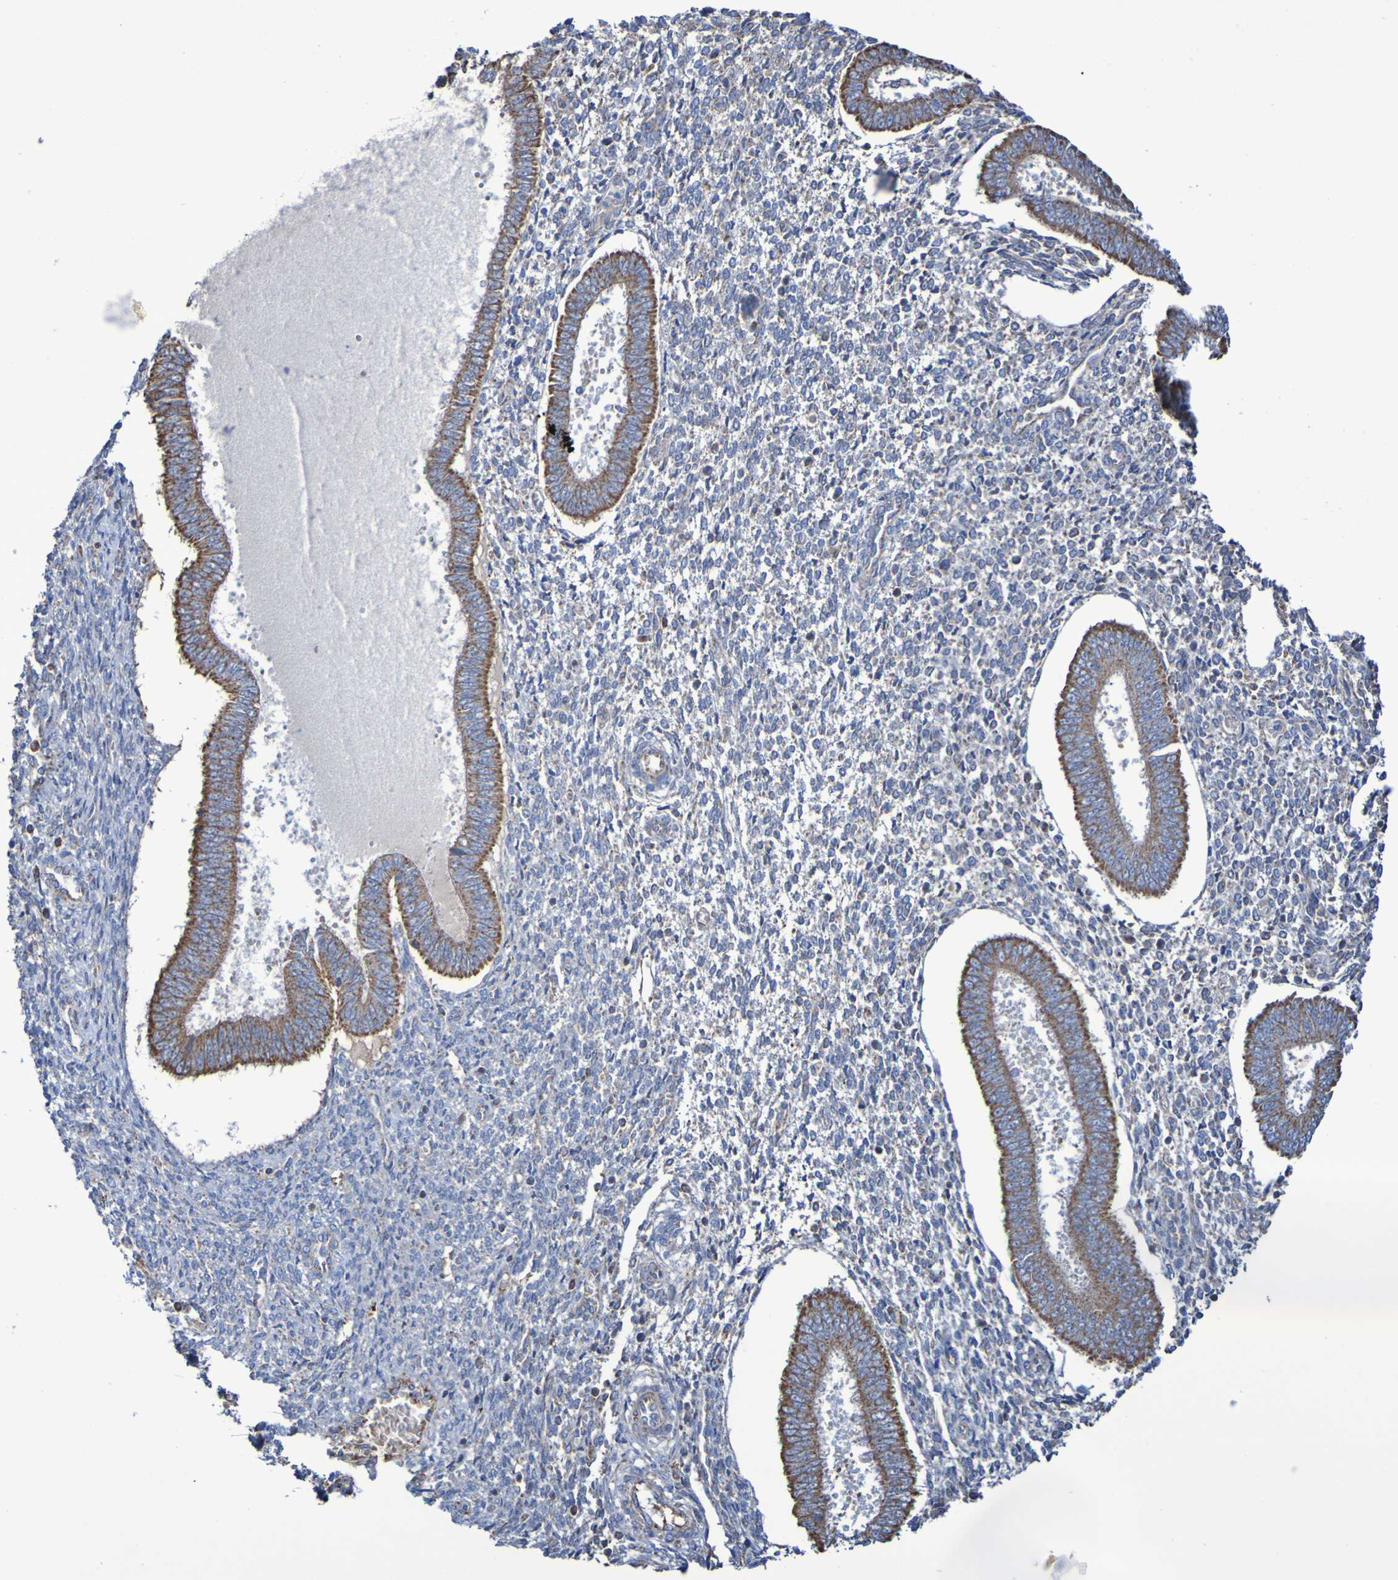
{"staining": {"intensity": "weak", "quantity": "25%-75%", "location": "cytoplasmic/membranous"}, "tissue": "endometrium", "cell_type": "Cells in endometrial stroma", "image_type": "normal", "snomed": [{"axis": "morphology", "description": "Normal tissue, NOS"}, {"axis": "topography", "description": "Endometrium"}], "caption": "Brown immunohistochemical staining in benign endometrium displays weak cytoplasmic/membranous expression in approximately 25%-75% of cells in endometrial stroma. (DAB IHC, brown staining for protein, blue staining for nuclei).", "gene": "CNTN2", "patient": {"sex": "female", "age": 35}}